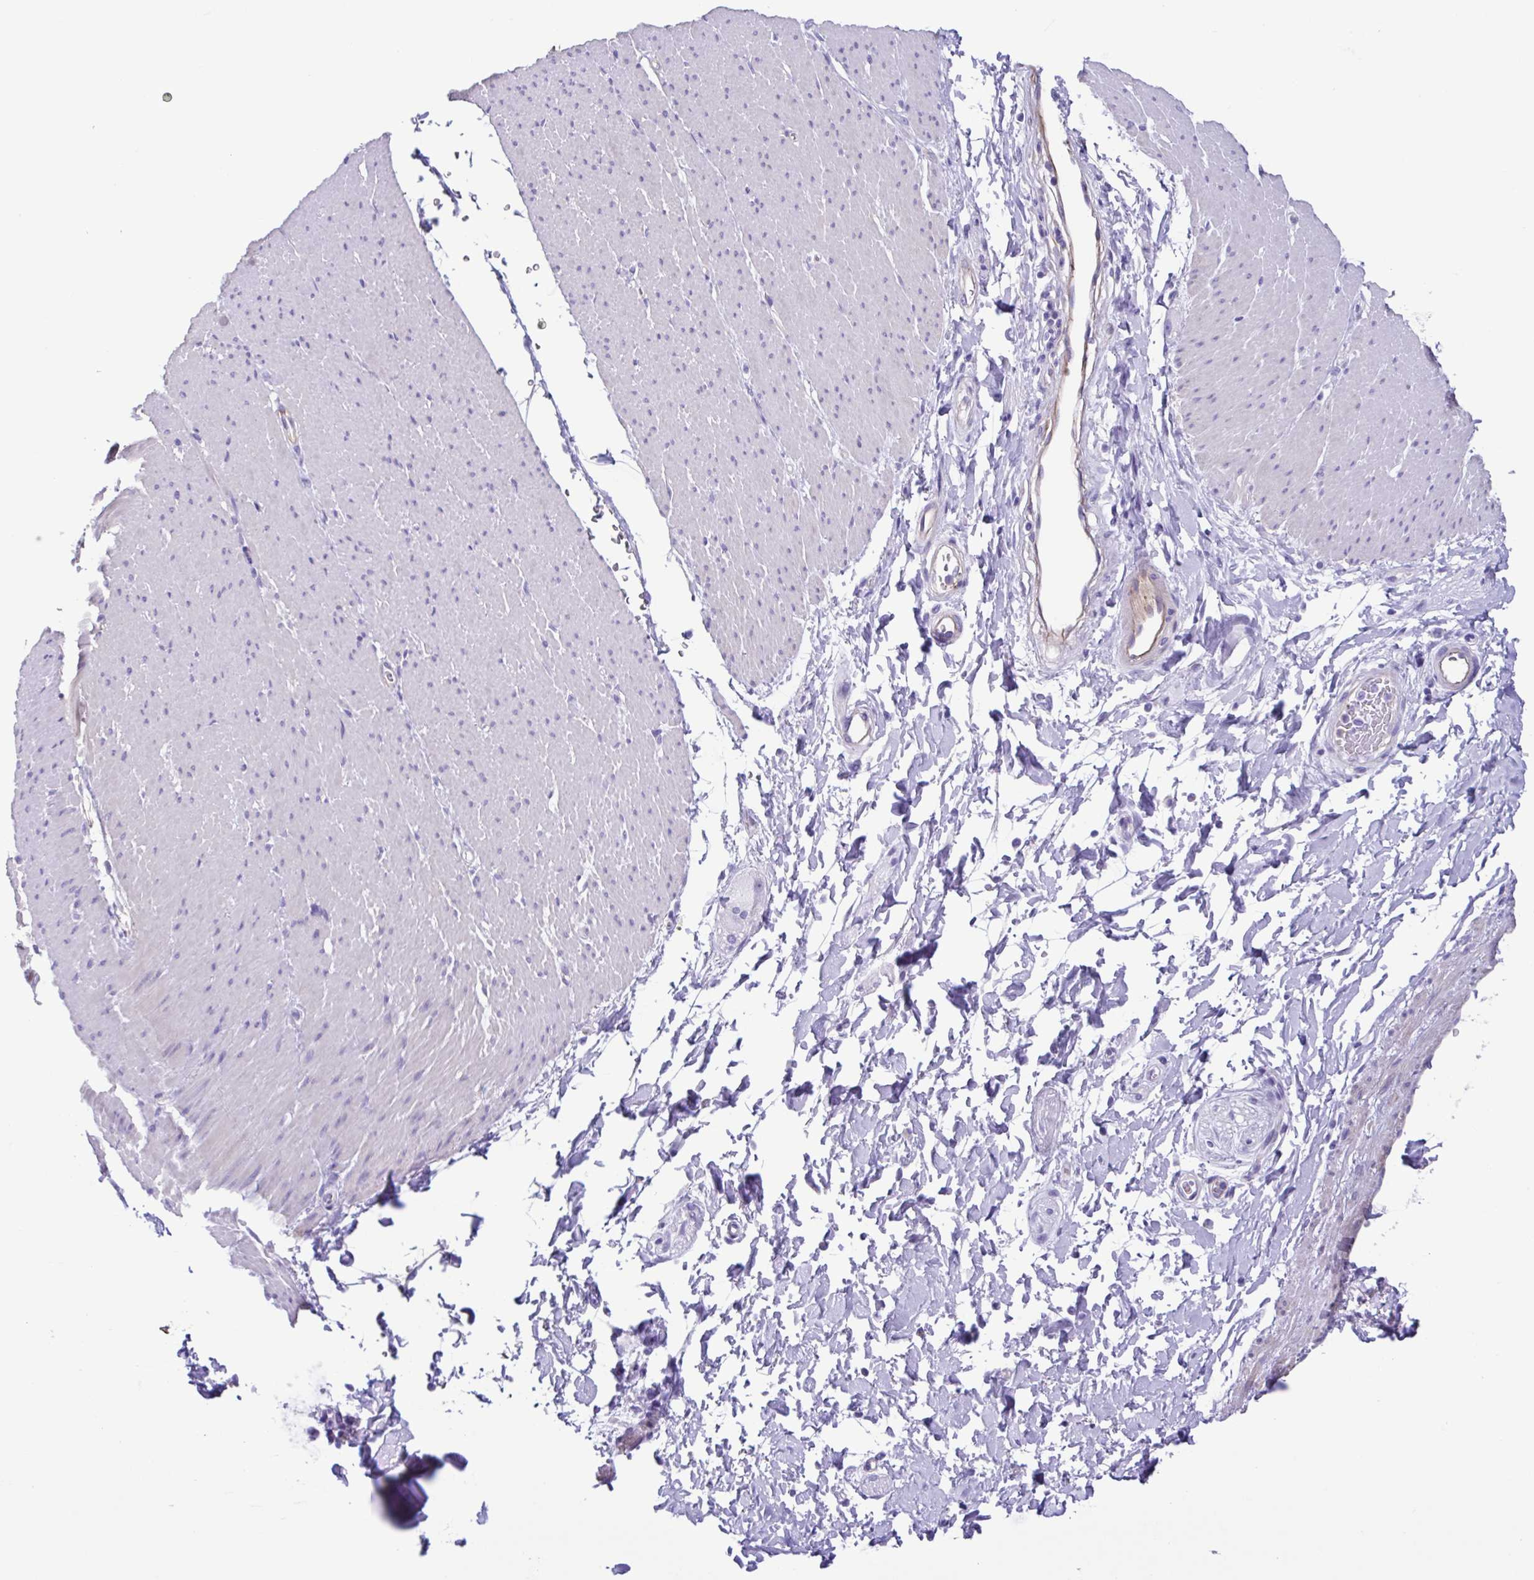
{"staining": {"intensity": "negative", "quantity": "none", "location": "none"}, "tissue": "smooth muscle", "cell_type": "Smooth muscle cells", "image_type": "normal", "snomed": [{"axis": "morphology", "description": "Normal tissue, NOS"}, {"axis": "topography", "description": "Smooth muscle"}, {"axis": "topography", "description": "Rectum"}], "caption": "Smooth muscle cells are negative for brown protein staining in normal smooth muscle.", "gene": "CYP11B1", "patient": {"sex": "male", "age": 53}}